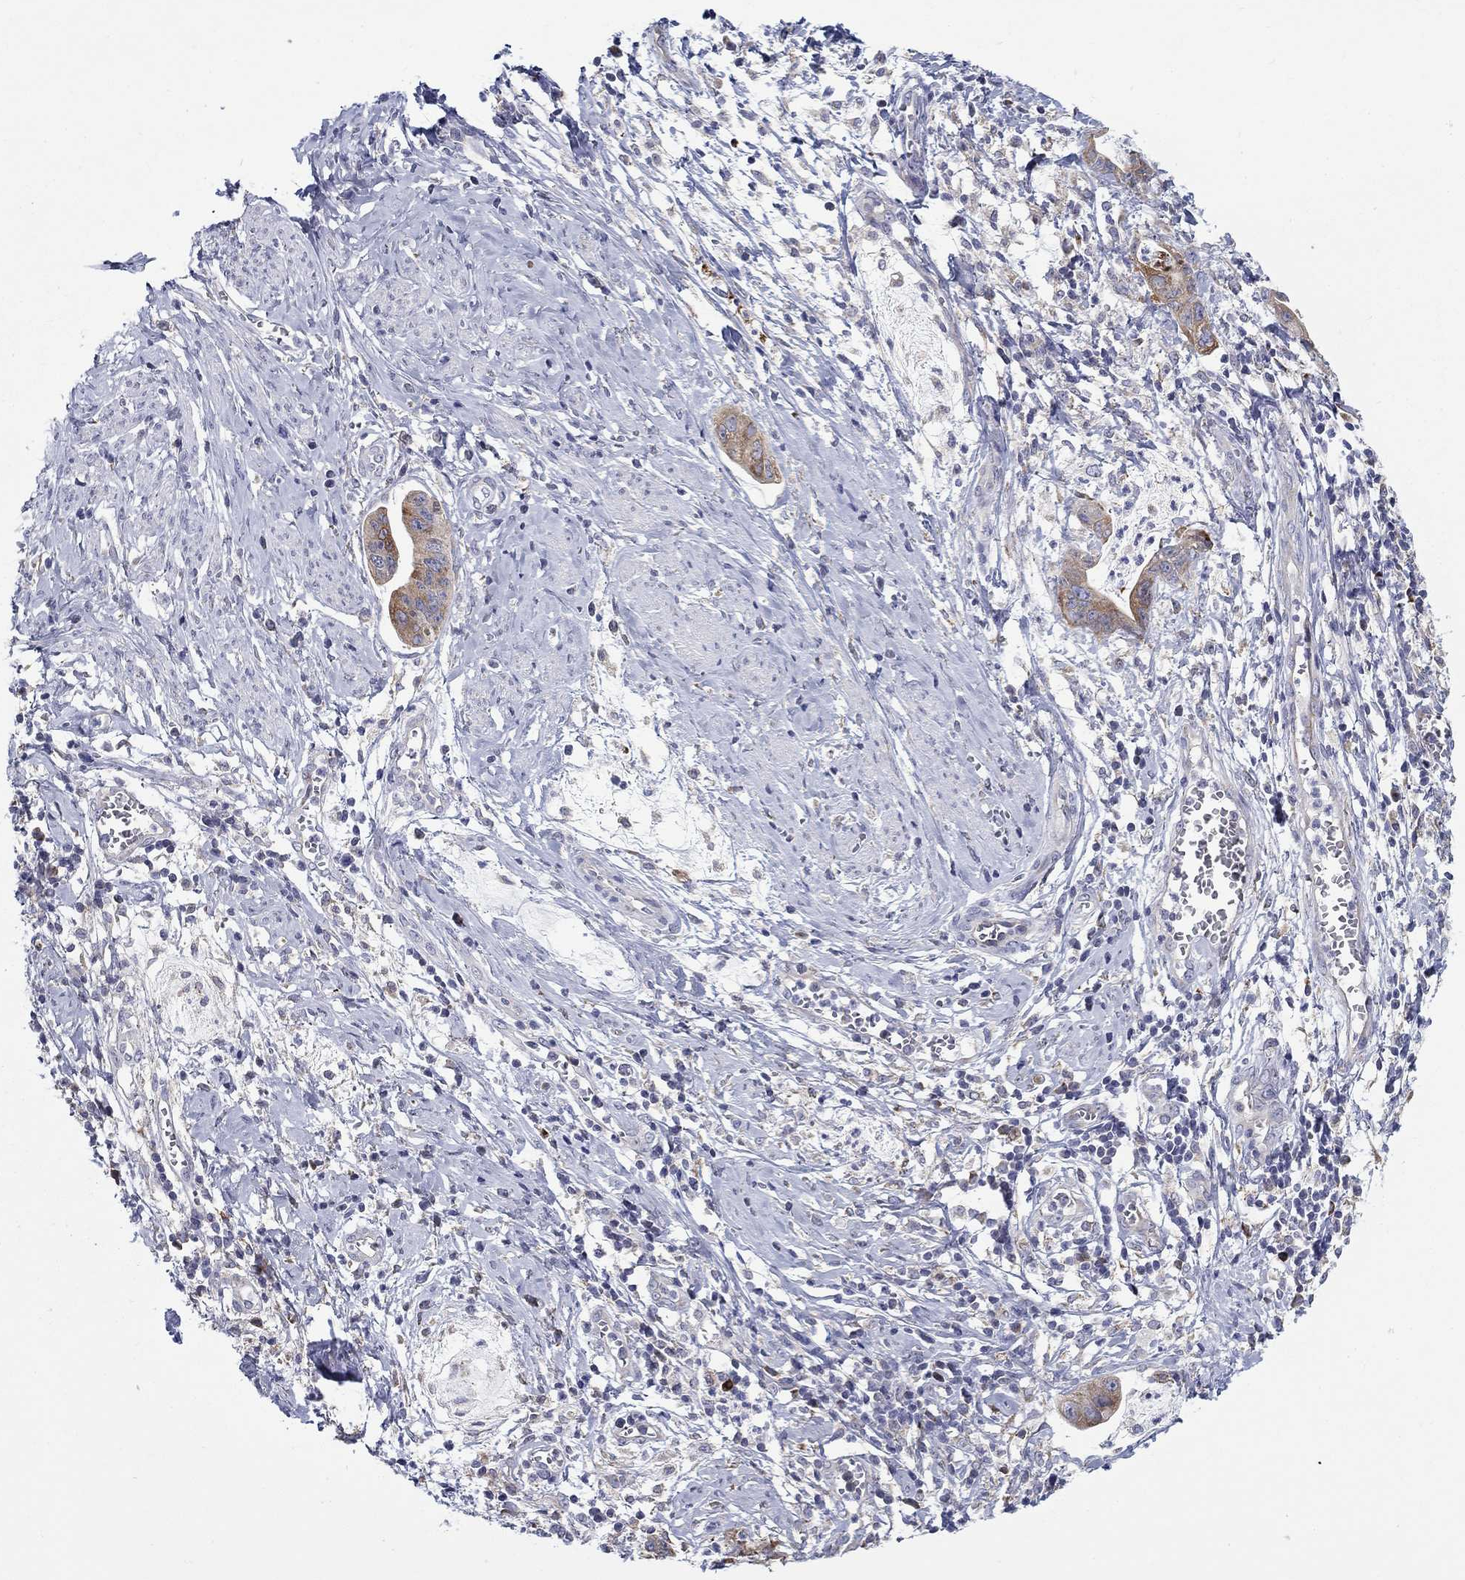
{"staining": {"intensity": "moderate", "quantity": "25%-75%", "location": "cytoplasmic/membranous"}, "tissue": "cervical cancer", "cell_type": "Tumor cells", "image_type": "cancer", "snomed": [{"axis": "morphology", "description": "Adenocarcinoma, NOS"}, {"axis": "topography", "description": "Cervix"}], "caption": "Cervical adenocarcinoma stained with IHC displays moderate cytoplasmic/membranous expression in about 25%-75% of tumor cells.", "gene": "QRFPR", "patient": {"sex": "female", "age": 44}}